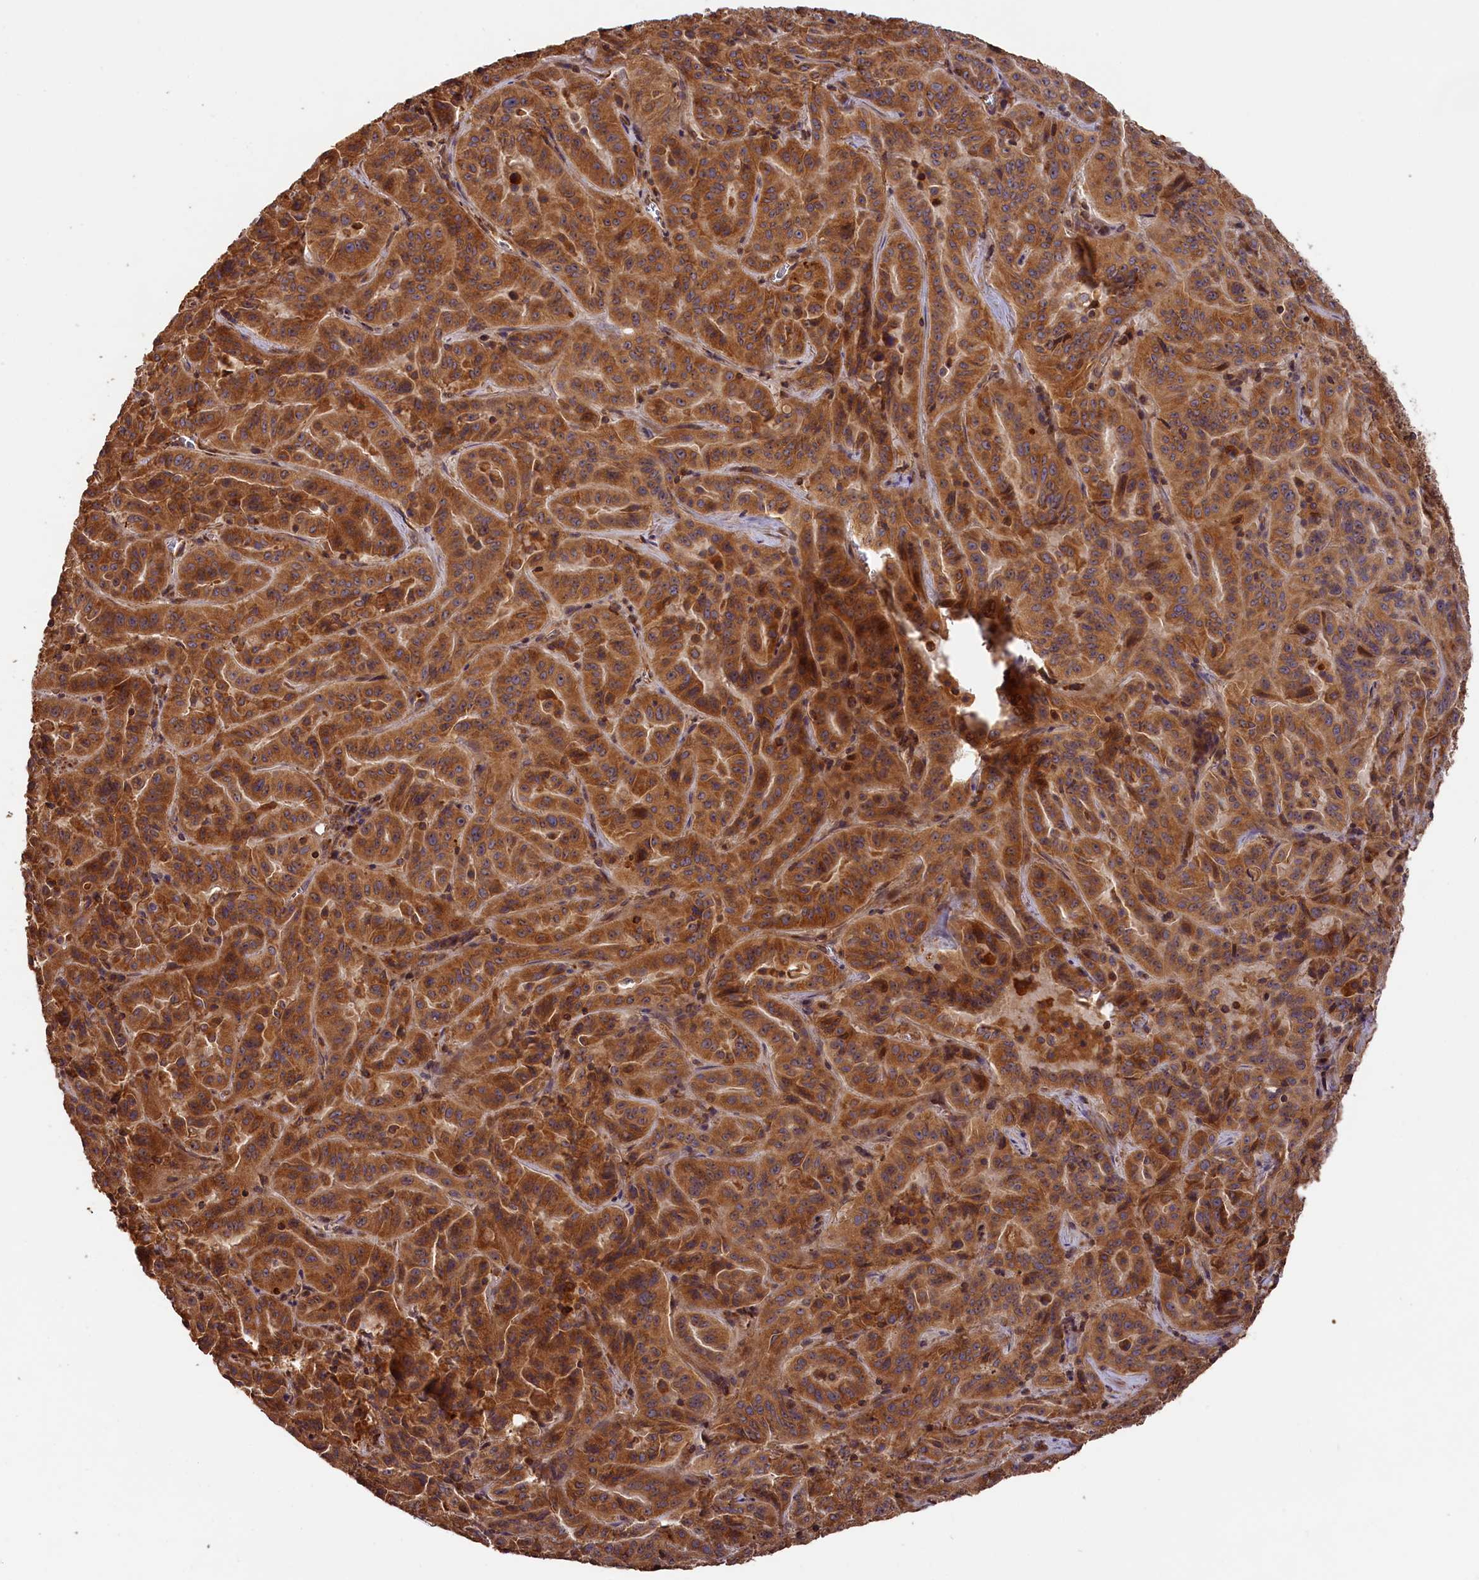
{"staining": {"intensity": "moderate", "quantity": ">75%", "location": "cytoplasmic/membranous"}, "tissue": "pancreatic cancer", "cell_type": "Tumor cells", "image_type": "cancer", "snomed": [{"axis": "morphology", "description": "Adenocarcinoma, NOS"}, {"axis": "topography", "description": "Pancreas"}], "caption": "Pancreatic cancer (adenocarcinoma) was stained to show a protein in brown. There is medium levels of moderate cytoplasmic/membranous expression in approximately >75% of tumor cells.", "gene": "HMOX2", "patient": {"sex": "male", "age": 63}}